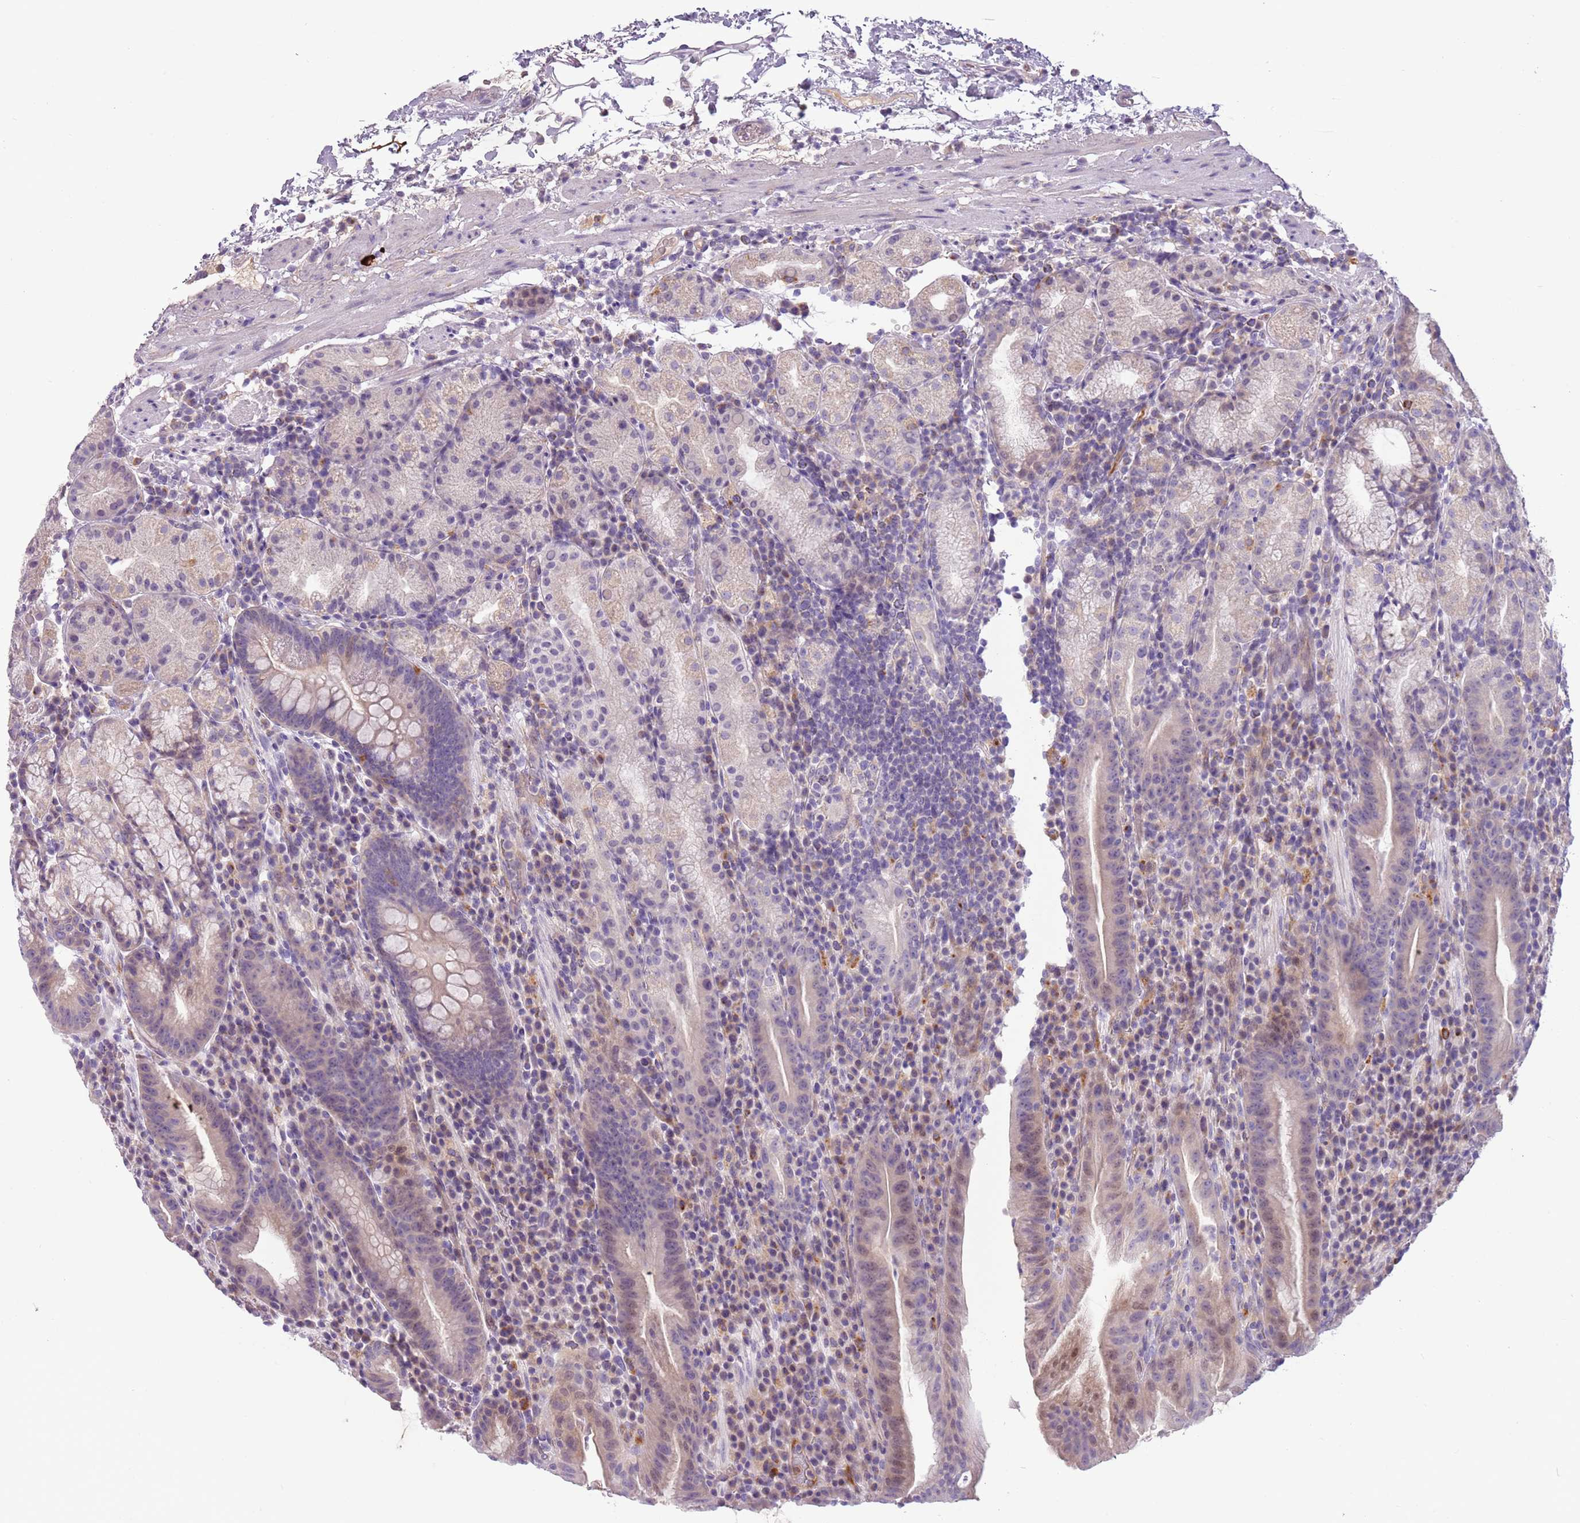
{"staining": {"intensity": "weak", "quantity": "<25%", "location": "cytoplasmic/membranous,nuclear"}, "tissue": "stomach", "cell_type": "Glandular cells", "image_type": "normal", "snomed": [{"axis": "morphology", "description": "Normal tissue, NOS"}, {"axis": "morphology", "description": "Inflammation, NOS"}, {"axis": "topography", "description": "Stomach"}], "caption": "The image displays no staining of glandular cells in benign stomach. (DAB IHC visualized using brightfield microscopy, high magnification).", "gene": "SCAMP5", "patient": {"sex": "male", "age": 79}}